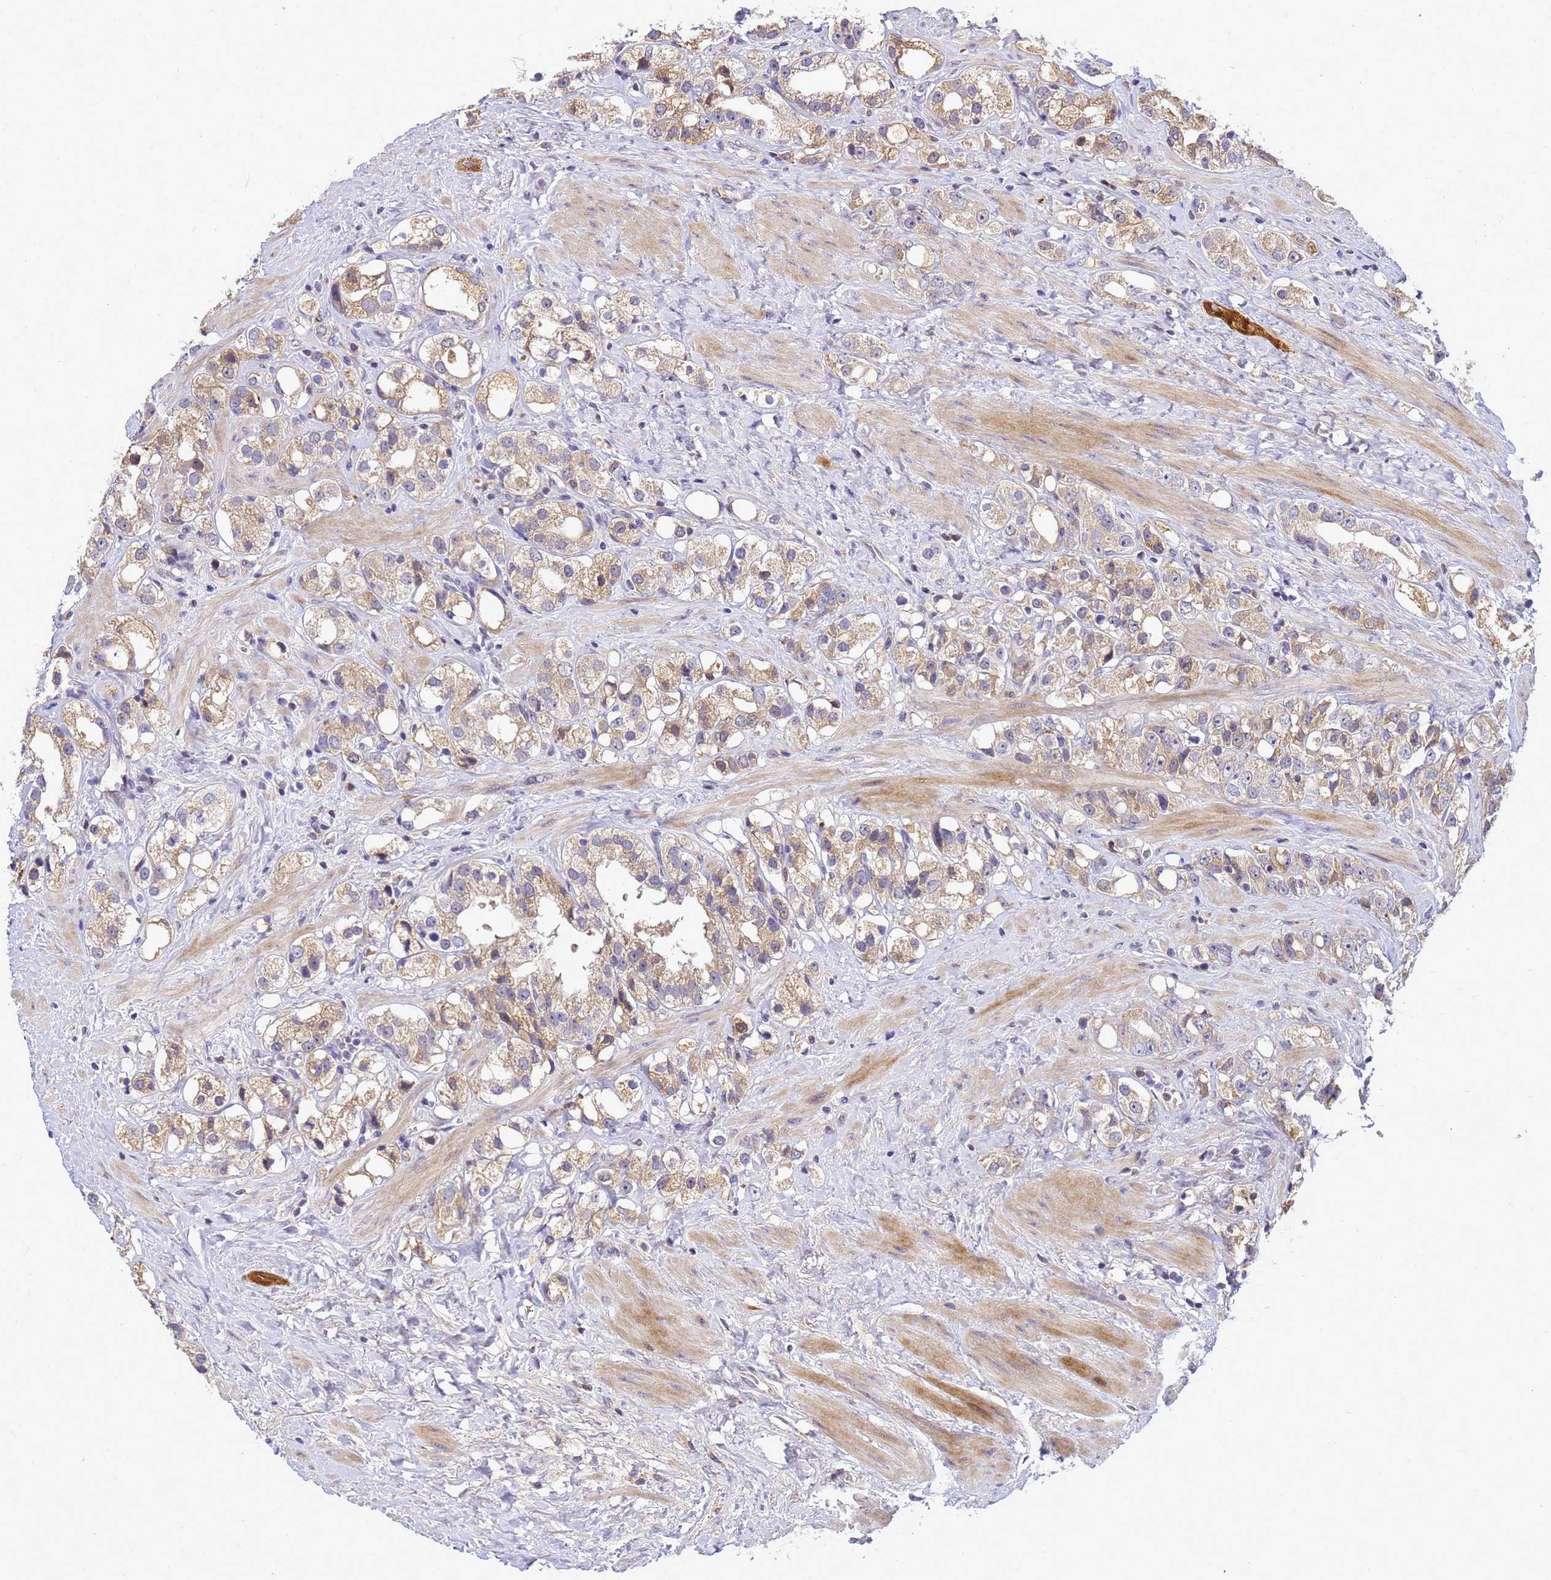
{"staining": {"intensity": "weak", "quantity": ">75%", "location": "cytoplasmic/membranous"}, "tissue": "prostate cancer", "cell_type": "Tumor cells", "image_type": "cancer", "snomed": [{"axis": "morphology", "description": "Adenocarcinoma, NOS"}, {"axis": "topography", "description": "Prostate"}], "caption": "A brown stain shows weak cytoplasmic/membranous positivity of a protein in prostate cancer (adenocarcinoma) tumor cells.", "gene": "TMEM74B", "patient": {"sex": "male", "age": 79}}